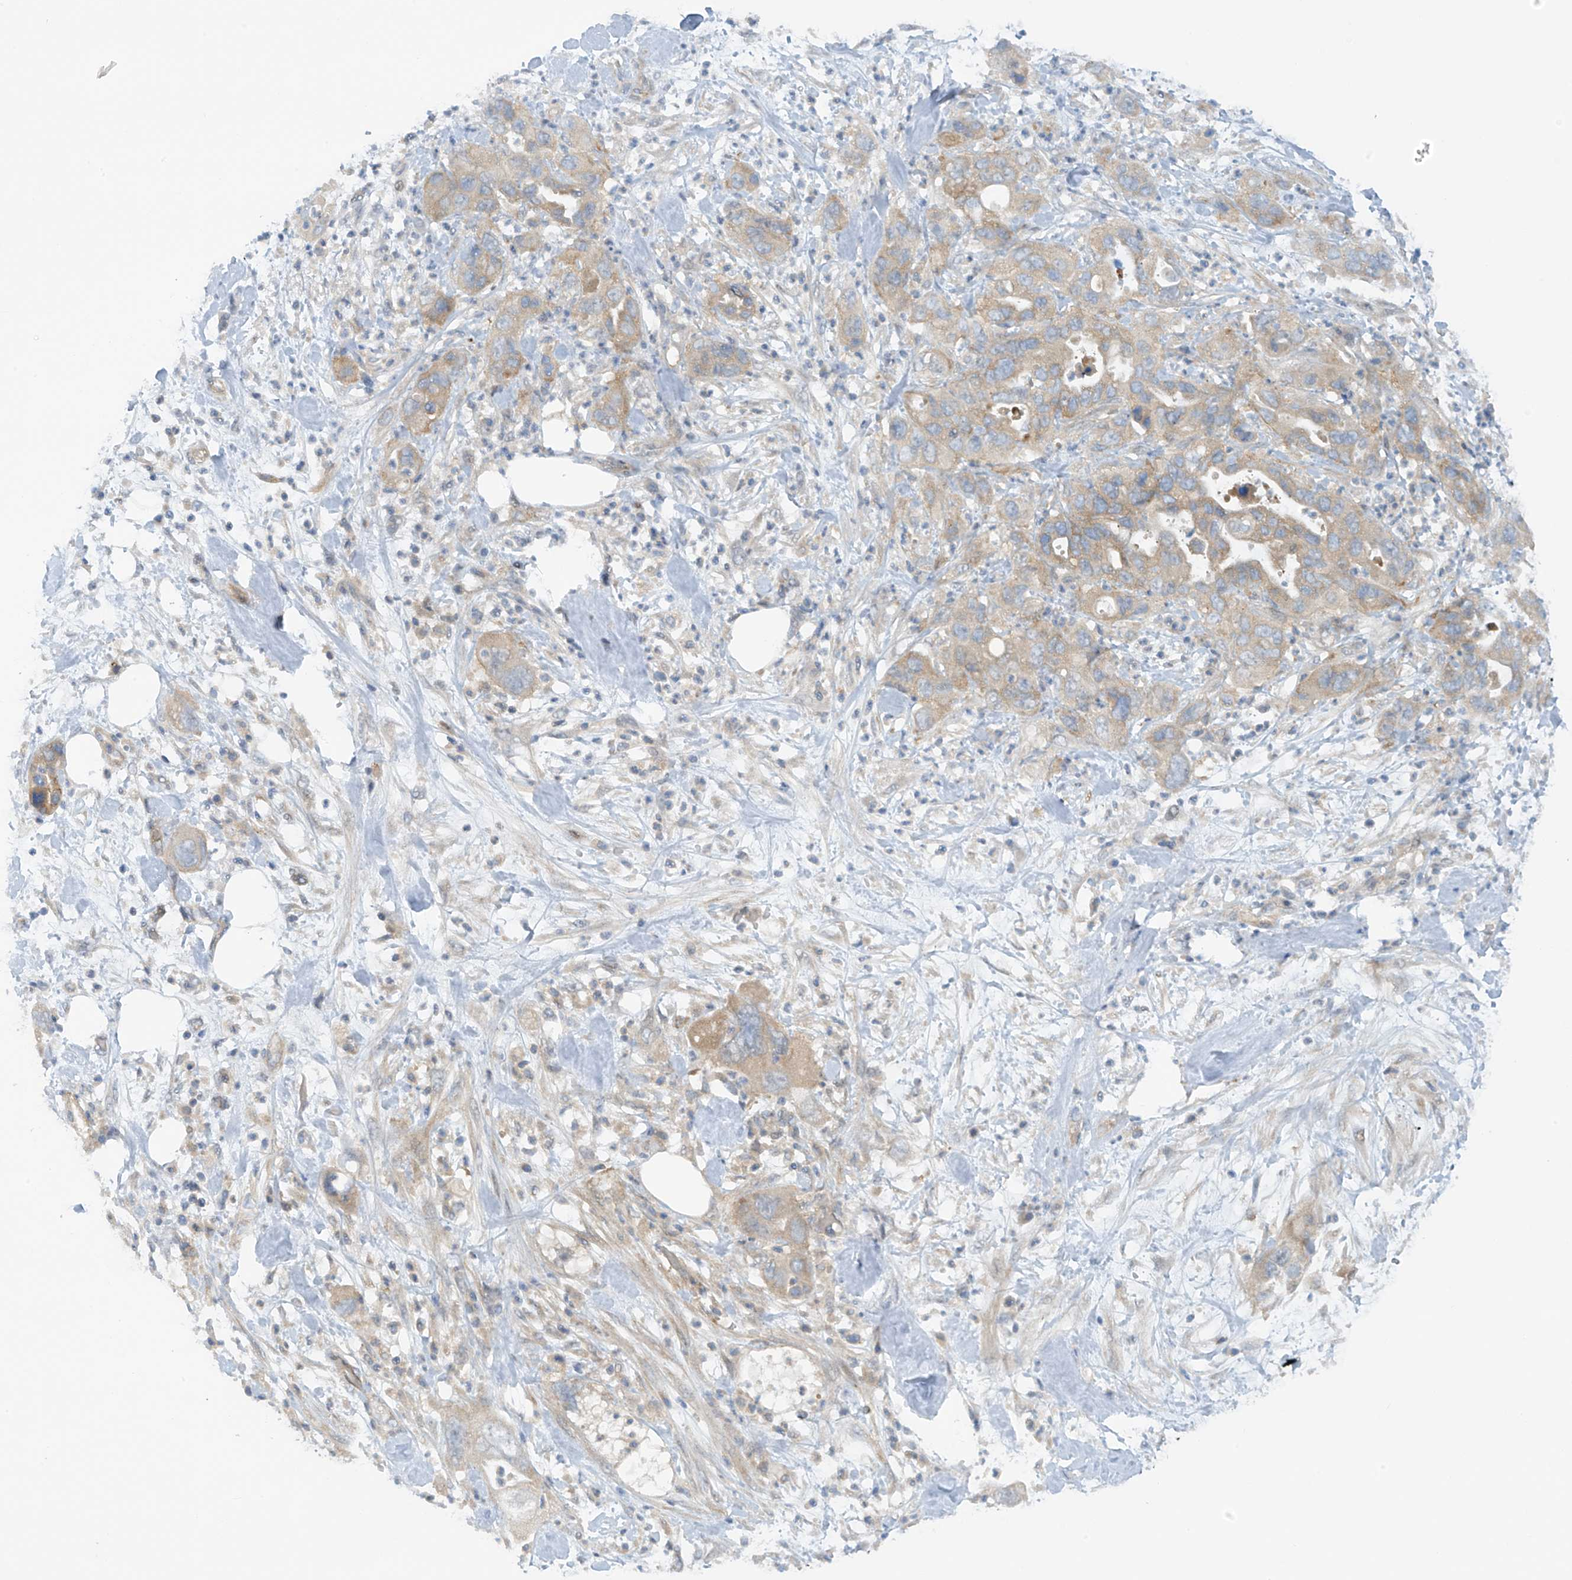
{"staining": {"intensity": "moderate", "quantity": "25%-75%", "location": "cytoplasmic/membranous"}, "tissue": "pancreatic cancer", "cell_type": "Tumor cells", "image_type": "cancer", "snomed": [{"axis": "morphology", "description": "Adenocarcinoma, NOS"}, {"axis": "topography", "description": "Pancreas"}], "caption": "A medium amount of moderate cytoplasmic/membranous positivity is seen in approximately 25%-75% of tumor cells in pancreatic adenocarcinoma tissue.", "gene": "FSD1L", "patient": {"sex": "female", "age": 71}}